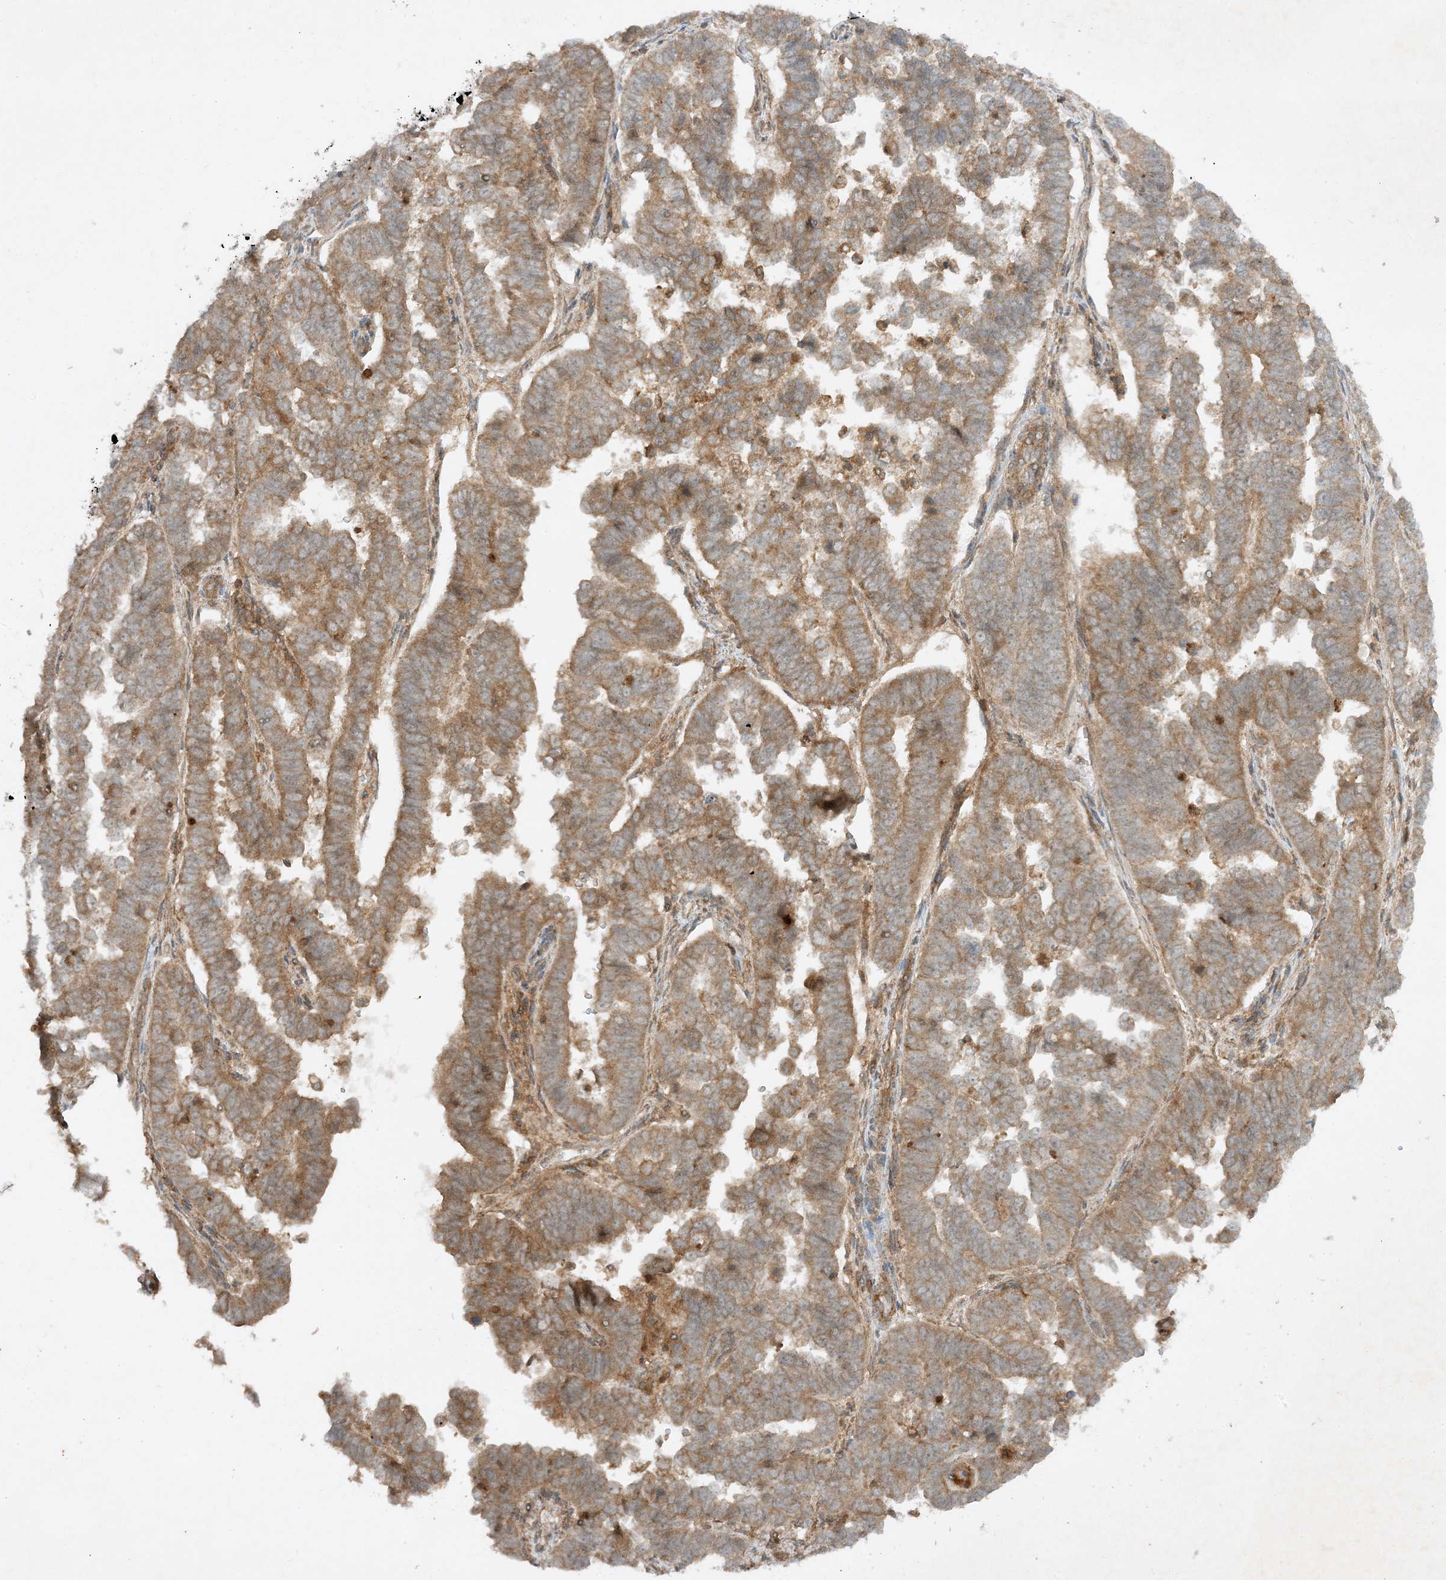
{"staining": {"intensity": "moderate", "quantity": ">75%", "location": "cytoplasmic/membranous"}, "tissue": "endometrial cancer", "cell_type": "Tumor cells", "image_type": "cancer", "snomed": [{"axis": "morphology", "description": "Adenocarcinoma, NOS"}, {"axis": "topography", "description": "Endometrium"}], "caption": "This is an image of immunohistochemistry (IHC) staining of endometrial cancer, which shows moderate expression in the cytoplasmic/membranous of tumor cells.", "gene": "XRN1", "patient": {"sex": "female", "age": 75}}